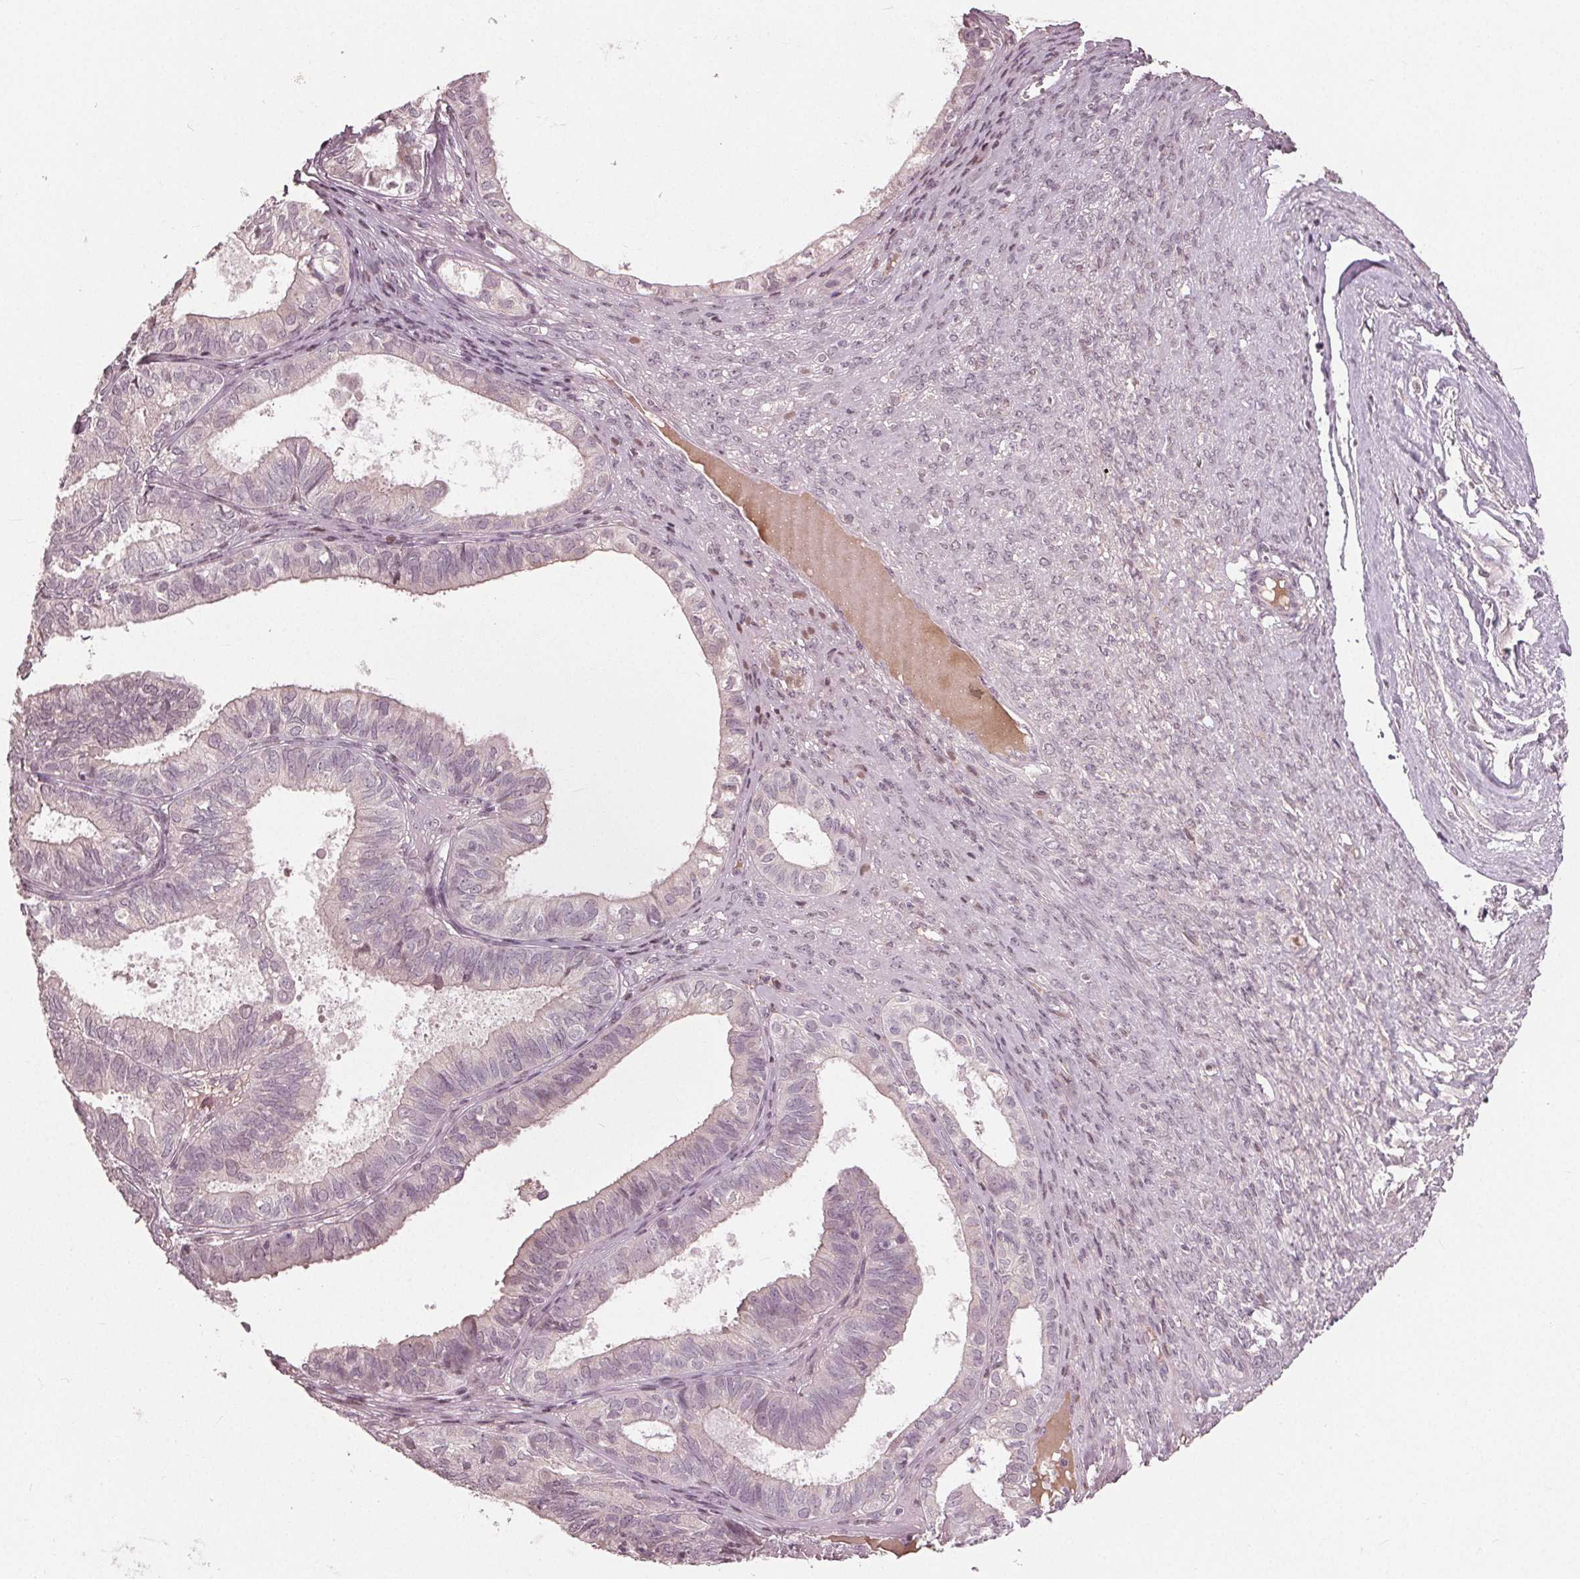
{"staining": {"intensity": "negative", "quantity": "none", "location": "none"}, "tissue": "ovarian cancer", "cell_type": "Tumor cells", "image_type": "cancer", "snomed": [{"axis": "morphology", "description": "Carcinoma, endometroid"}, {"axis": "topography", "description": "Ovary"}], "caption": "IHC photomicrograph of human ovarian cancer stained for a protein (brown), which reveals no staining in tumor cells. (DAB (3,3'-diaminobenzidine) immunohistochemistry (IHC) with hematoxylin counter stain).", "gene": "CXCL16", "patient": {"sex": "female", "age": 64}}